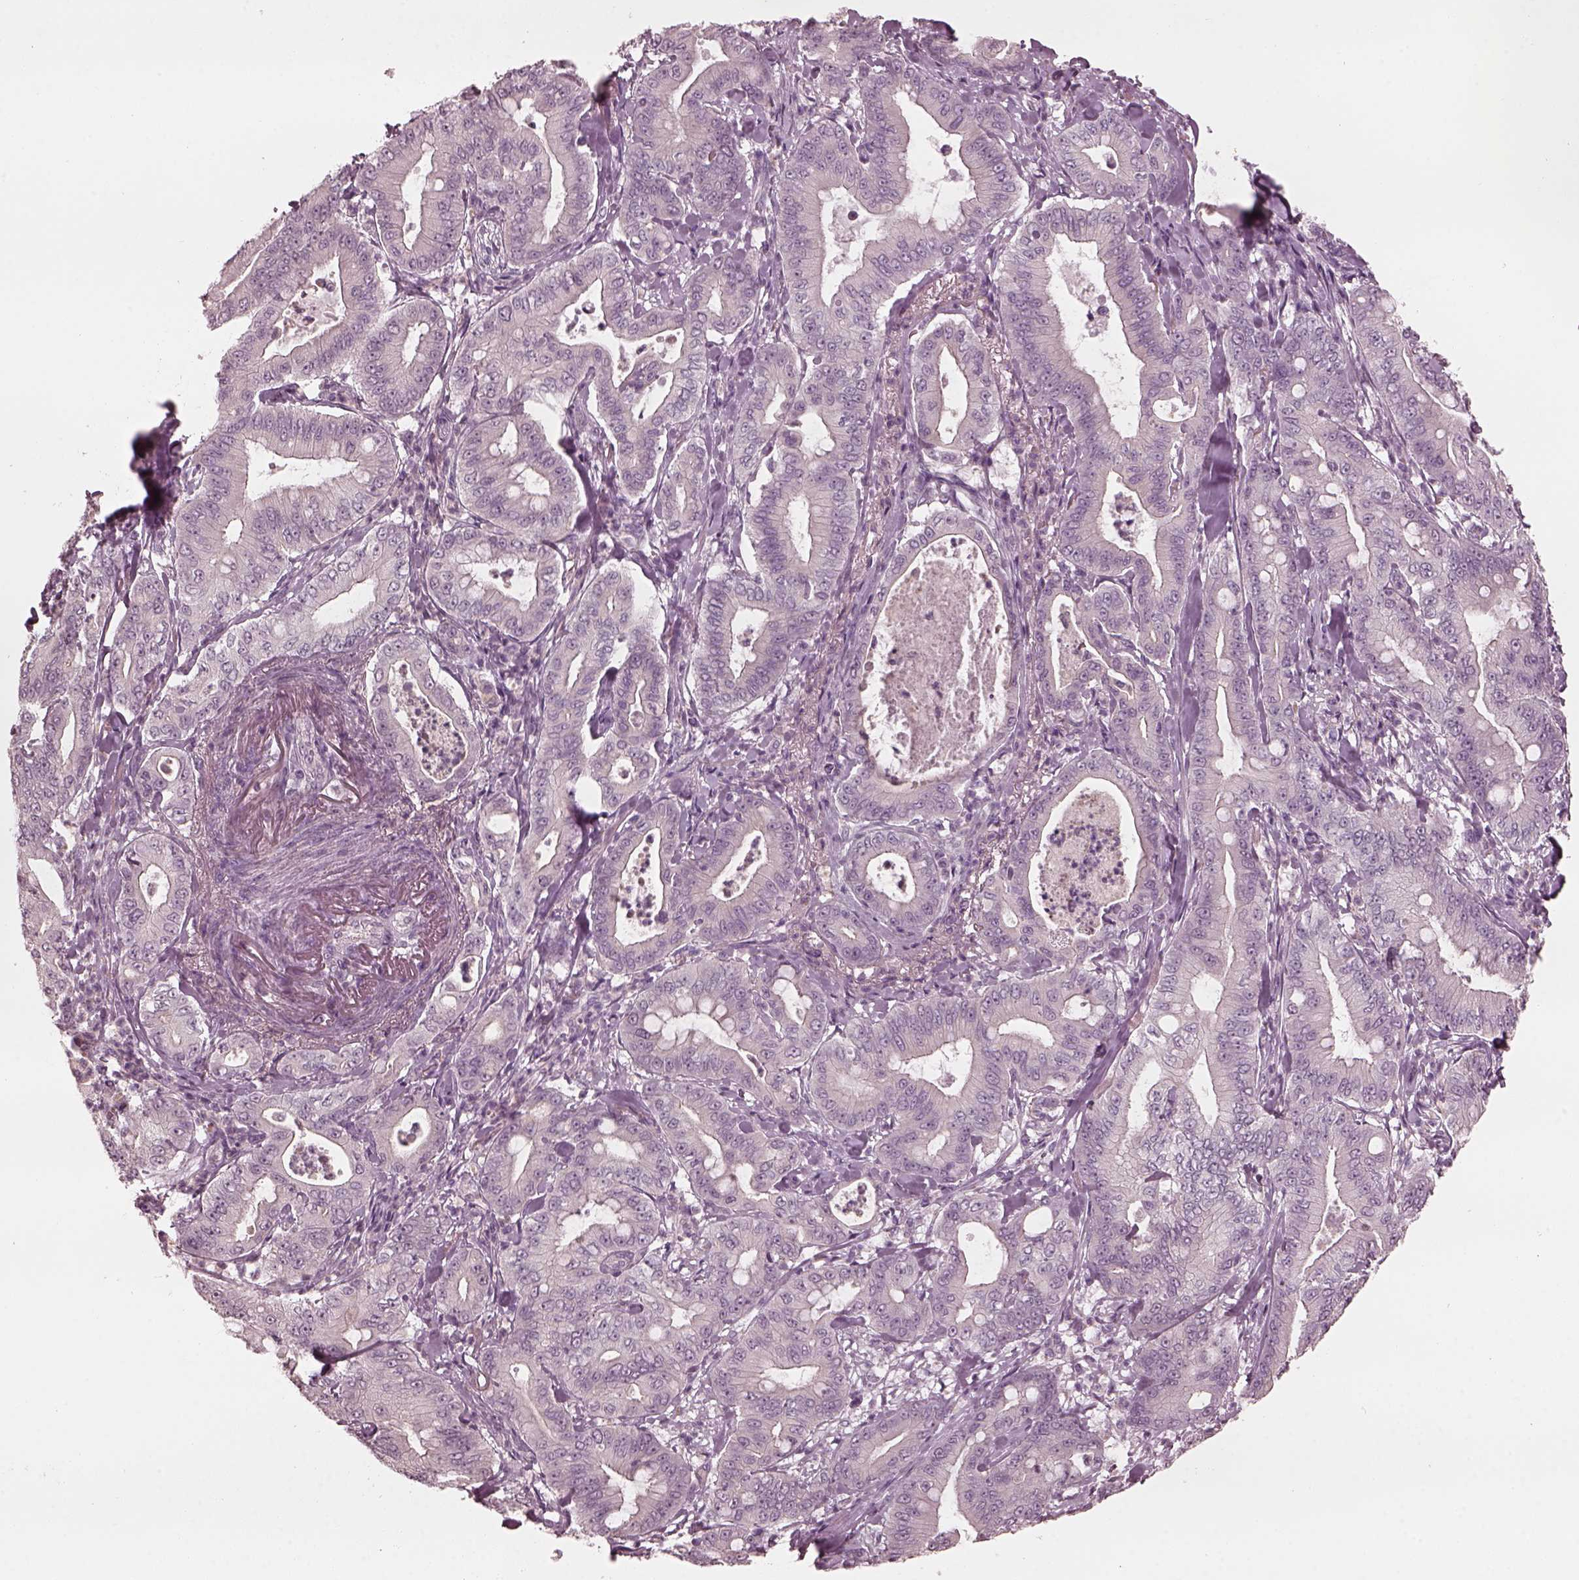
{"staining": {"intensity": "negative", "quantity": "none", "location": "none"}, "tissue": "pancreatic cancer", "cell_type": "Tumor cells", "image_type": "cancer", "snomed": [{"axis": "morphology", "description": "Adenocarcinoma, NOS"}, {"axis": "topography", "description": "Pancreas"}], "caption": "This is an IHC micrograph of pancreatic cancer. There is no staining in tumor cells.", "gene": "CCDC170", "patient": {"sex": "male", "age": 71}}